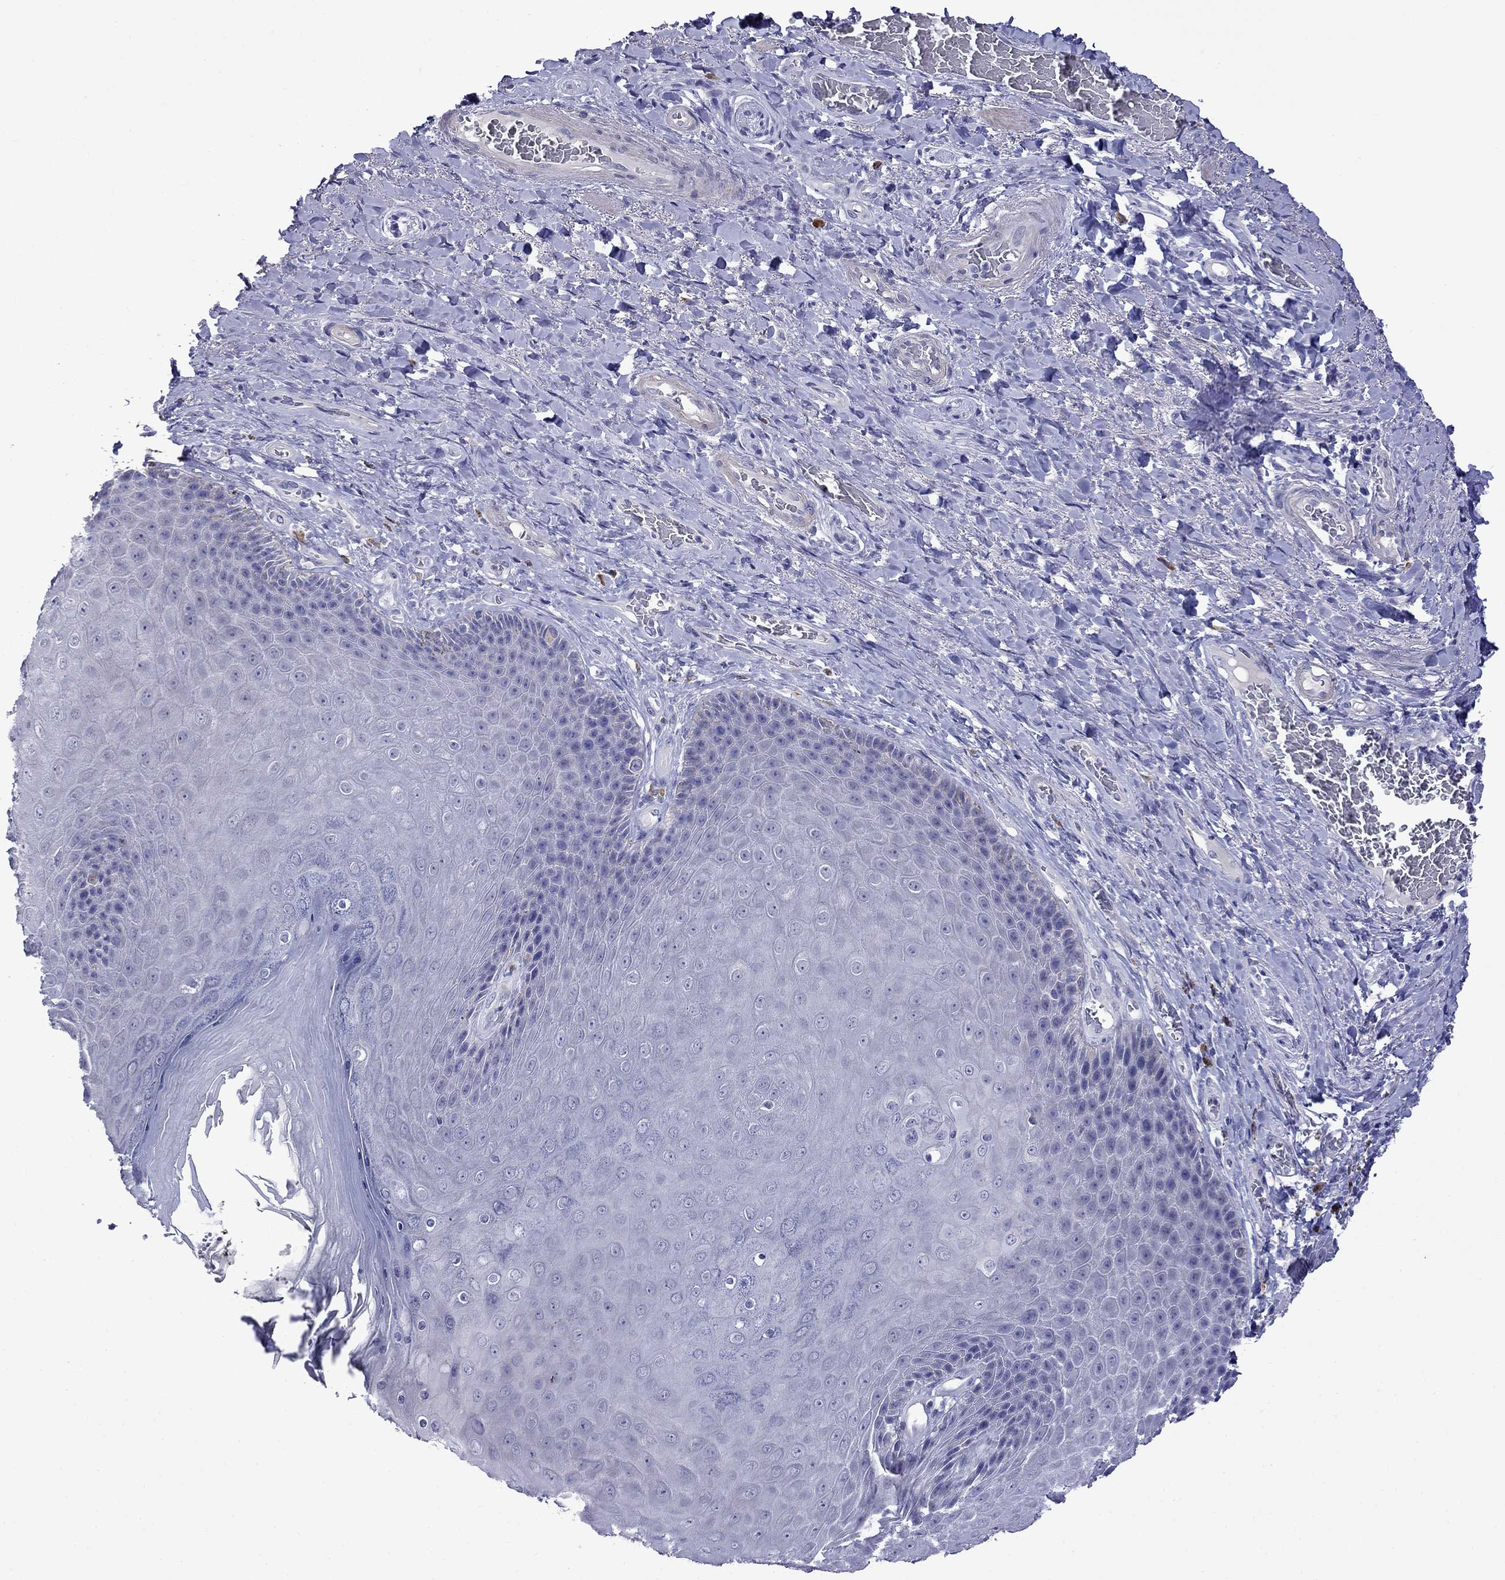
{"staining": {"intensity": "negative", "quantity": "none", "location": "none"}, "tissue": "skin", "cell_type": "Epidermal cells", "image_type": "normal", "snomed": [{"axis": "morphology", "description": "Normal tissue, NOS"}, {"axis": "topography", "description": "Skeletal muscle"}, {"axis": "topography", "description": "Anal"}, {"axis": "topography", "description": "Peripheral nerve tissue"}], "caption": "This is an IHC micrograph of unremarkable skin. There is no positivity in epidermal cells.", "gene": "STAR", "patient": {"sex": "male", "age": 53}}